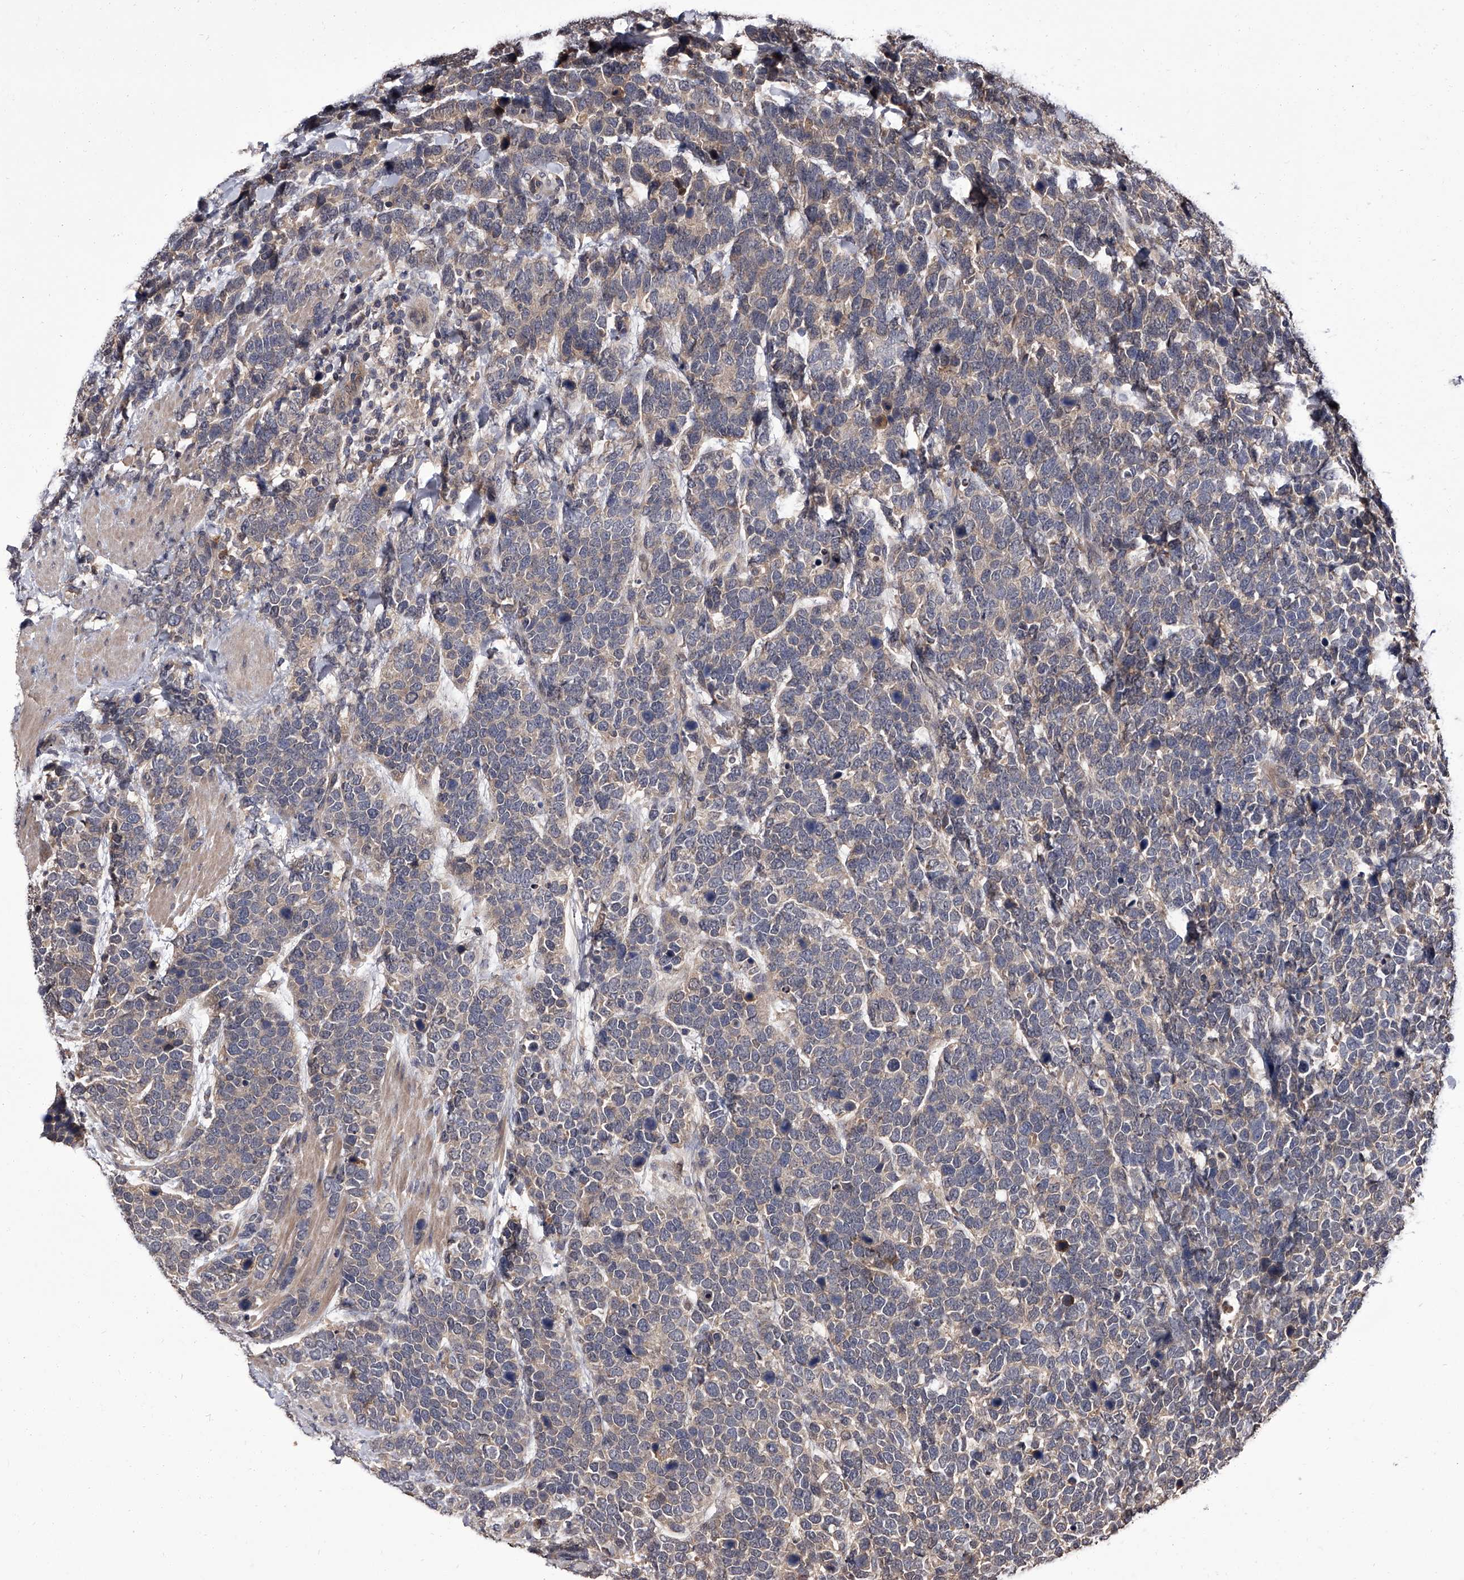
{"staining": {"intensity": "weak", "quantity": "25%-75%", "location": "cytoplasmic/membranous"}, "tissue": "urothelial cancer", "cell_type": "Tumor cells", "image_type": "cancer", "snomed": [{"axis": "morphology", "description": "Urothelial carcinoma, High grade"}, {"axis": "topography", "description": "Urinary bladder"}], "caption": "Immunohistochemical staining of human urothelial cancer exhibits low levels of weak cytoplasmic/membranous protein staining in approximately 25%-75% of tumor cells.", "gene": "SLC18B1", "patient": {"sex": "female", "age": 82}}